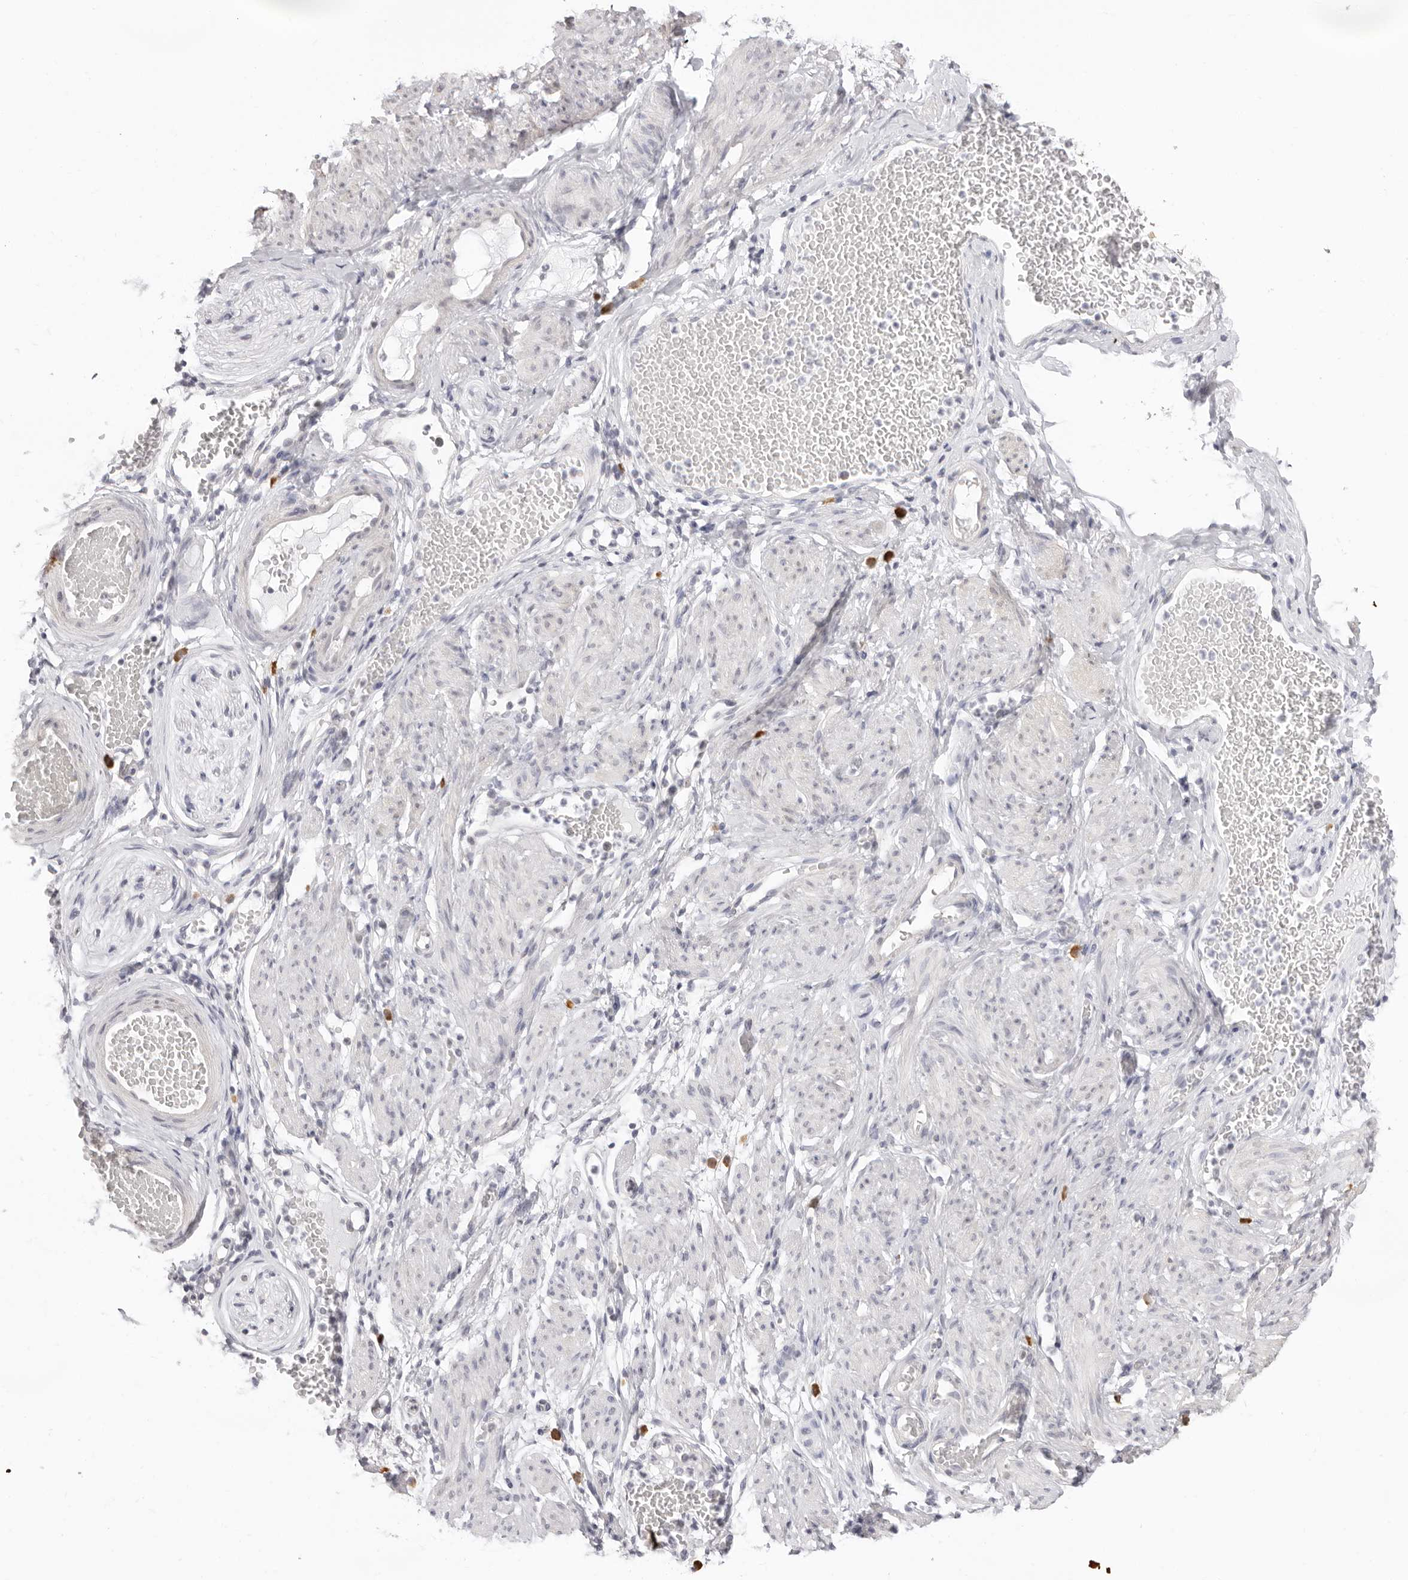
{"staining": {"intensity": "negative", "quantity": "none", "location": "none"}, "tissue": "adipose tissue", "cell_type": "Adipocytes", "image_type": "normal", "snomed": [{"axis": "morphology", "description": "Normal tissue, NOS"}, {"axis": "topography", "description": "Smooth muscle"}, {"axis": "topography", "description": "Peripheral nerve tissue"}], "caption": "The image reveals no staining of adipocytes in benign adipose tissue. Nuclei are stained in blue.", "gene": "FDPS", "patient": {"sex": "female", "age": 39}}